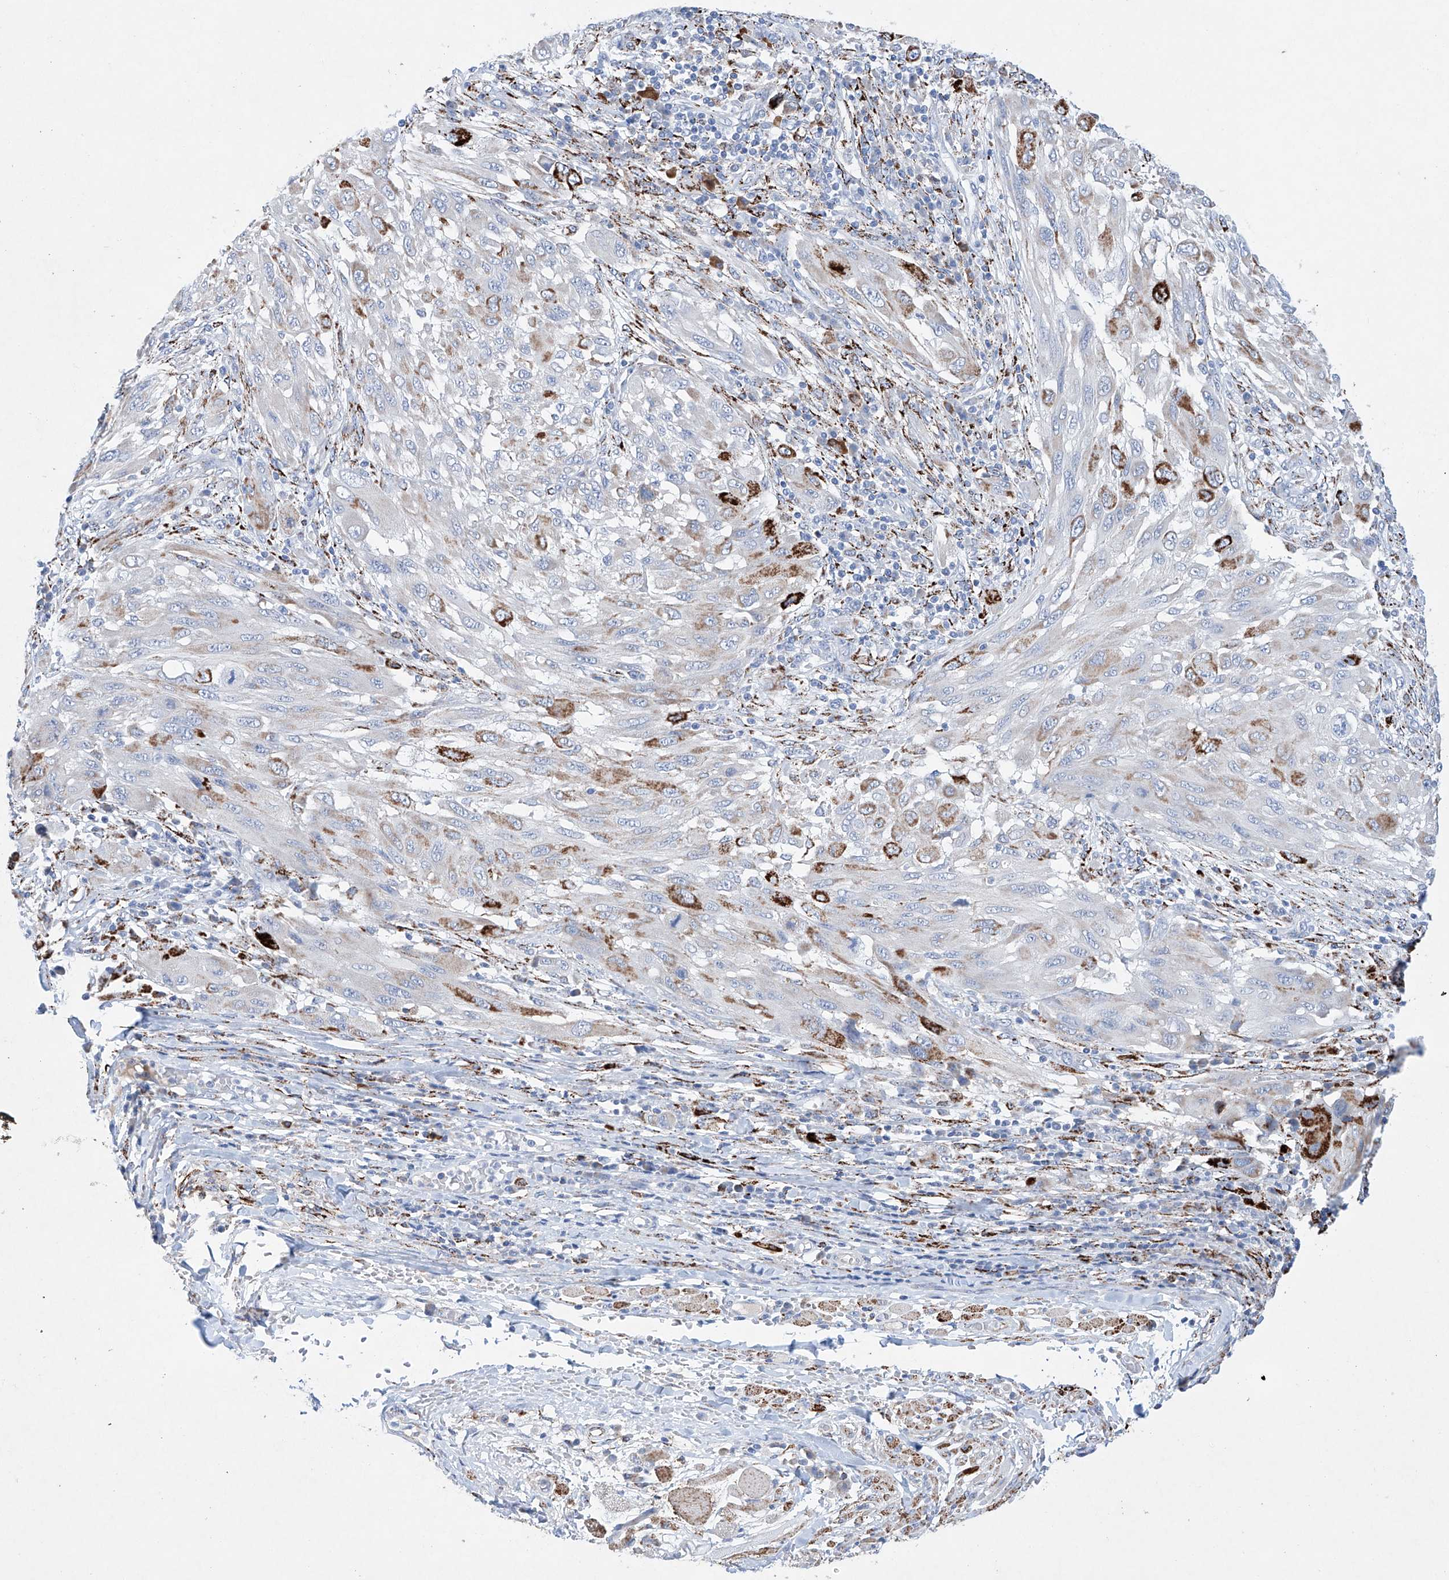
{"staining": {"intensity": "negative", "quantity": "none", "location": "none"}, "tissue": "melanoma", "cell_type": "Tumor cells", "image_type": "cancer", "snomed": [{"axis": "morphology", "description": "Malignant melanoma, NOS"}, {"axis": "topography", "description": "Skin"}], "caption": "A micrograph of human malignant melanoma is negative for staining in tumor cells.", "gene": "NRROS", "patient": {"sex": "female", "age": 91}}